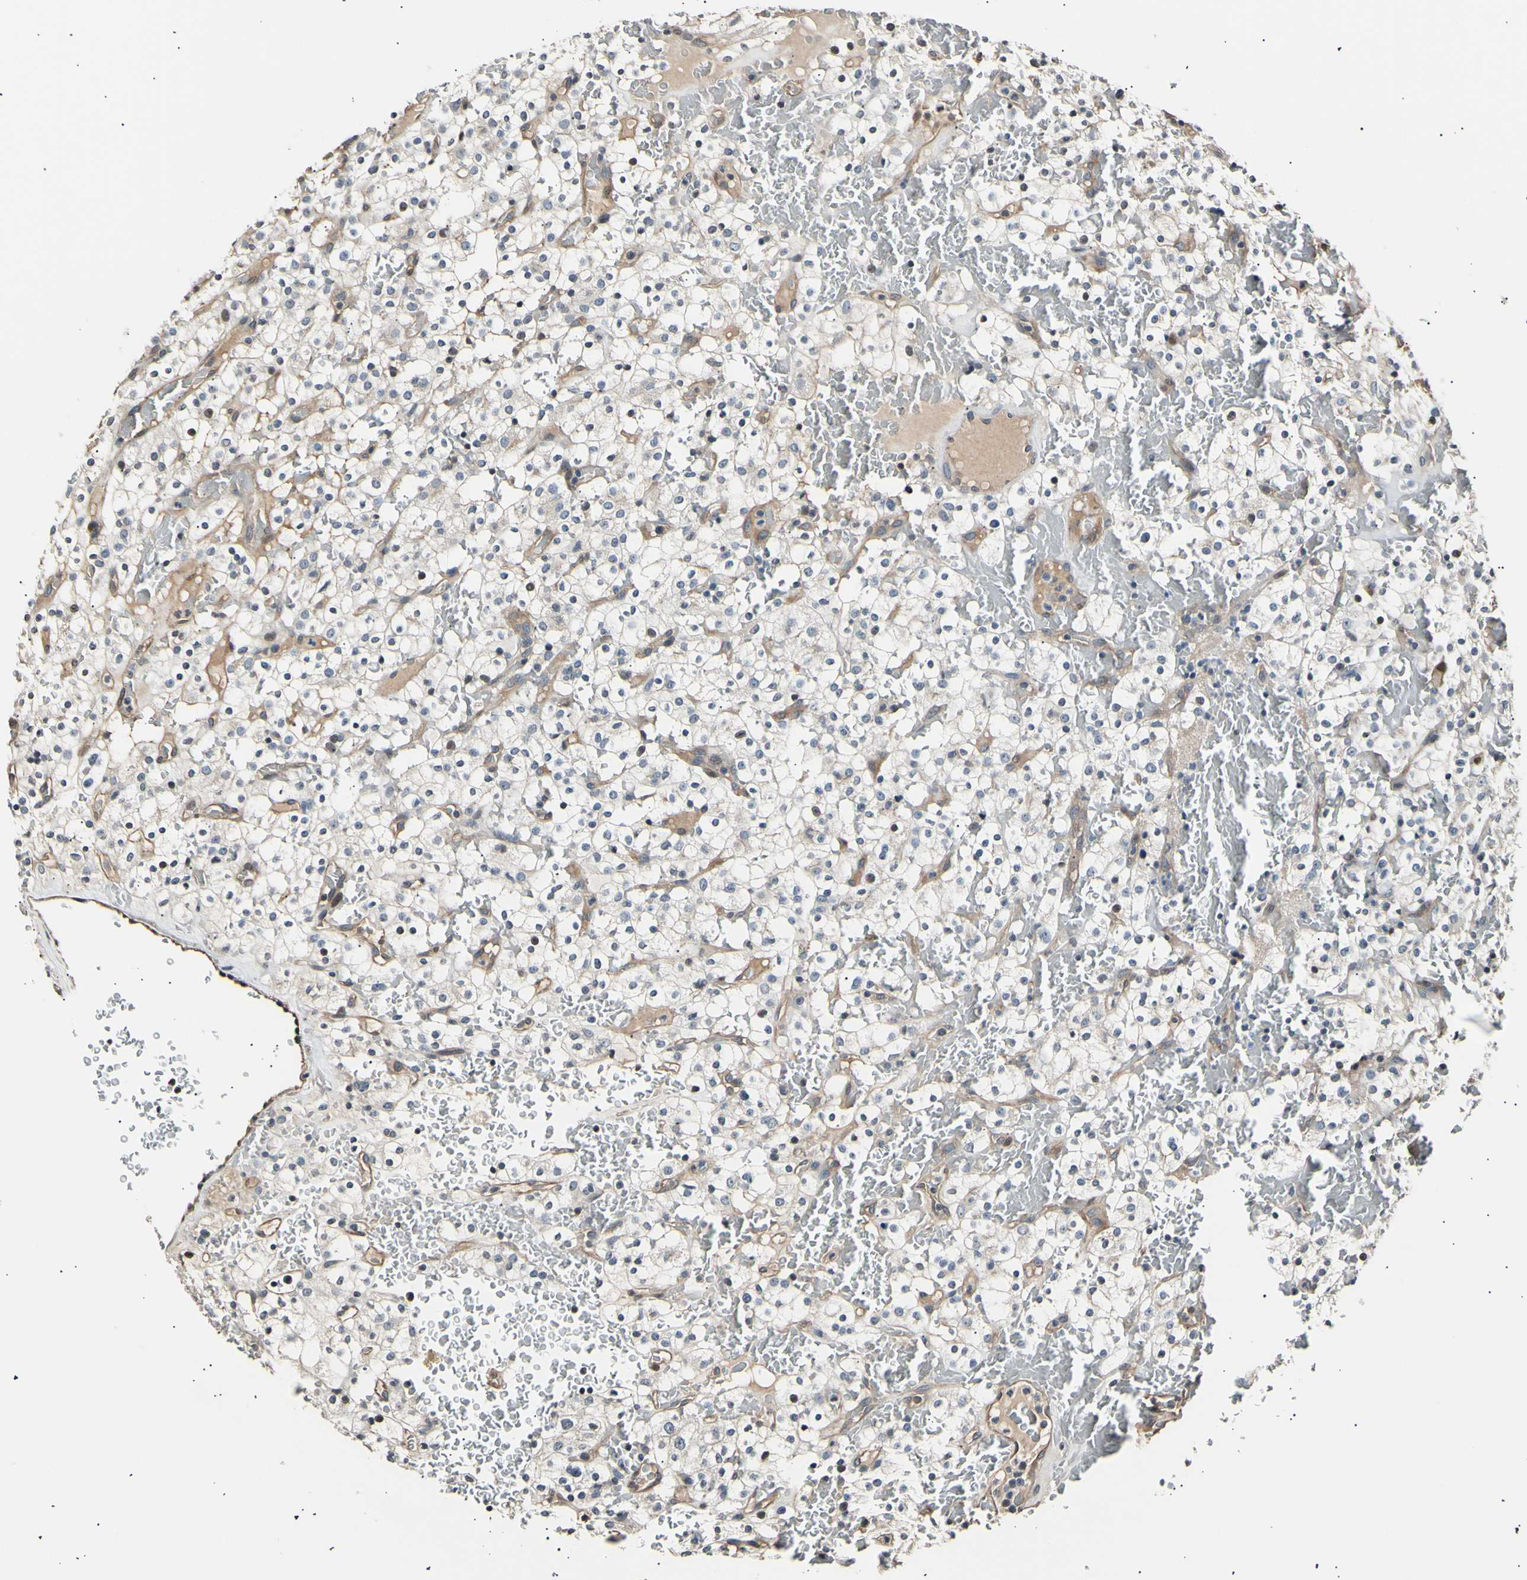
{"staining": {"intensity": "weak", "quantity": "<25%", "location": "cytoplasmic/membranous"}, "tissue": "renal cancer", "cell_type": "Tumor cells", "image_type": "cancer", "snomed": [{"axis": "morphology", "description": "Normal tissue, NOS"}, {"axis": "morphology", "description": "Adenocarcinoma, NOS"}, {"axis": "topography", "description": "Kidney"}], "caption": "This is a micrograph of IHC staining of renal cancer (adenocarcinoma), which shows no expression in tumor cells.", "gene": "AK1", "patient": {"sex": "female", "age": 72}}